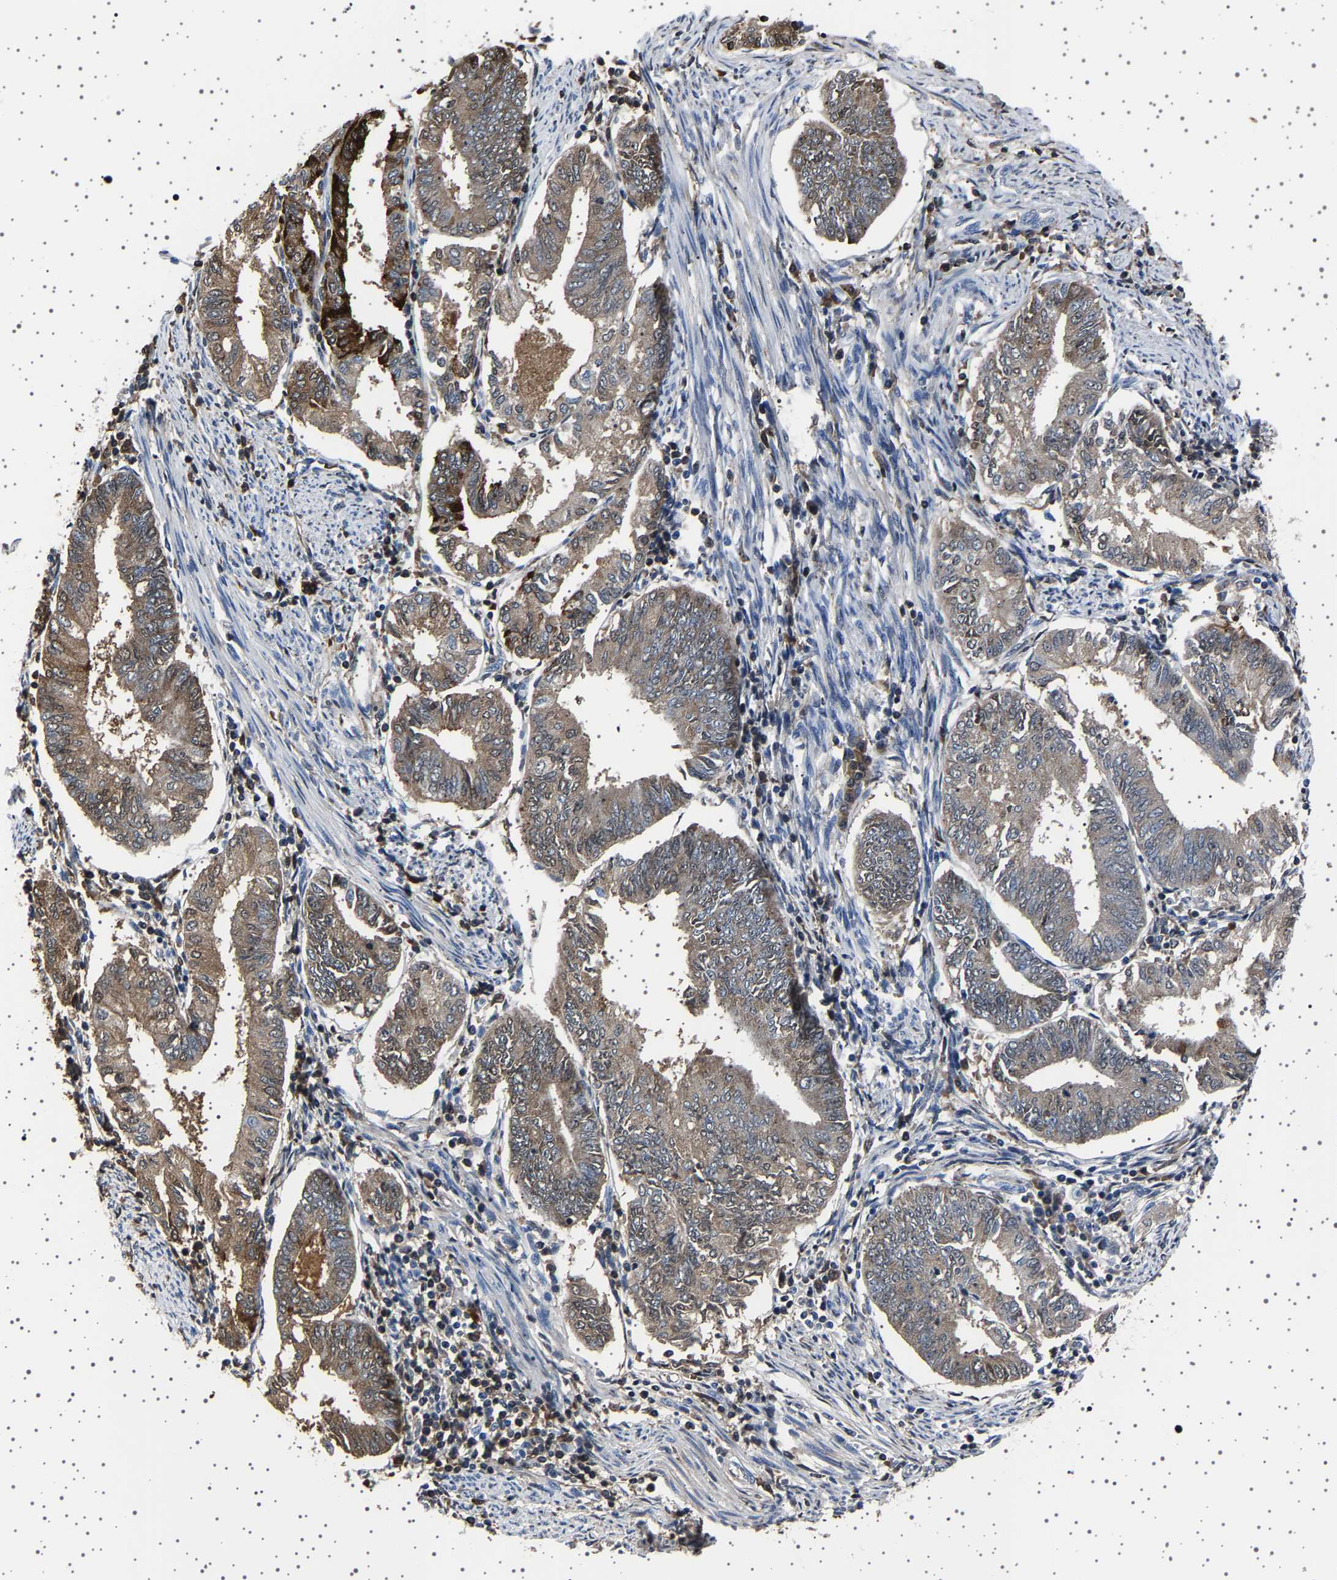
{"staining": {"intensity": "strong", "quantity": "25%-75%", "location": "cytoplasmic/membranous"}, "tissue": "endometrial cancer", "cell_type": "Tumor cells", "image_type": "cancer", "snomed": [{"axis": "morphology", "description": "Adenocarcinoma, NOS"}, {"axis": "topography", "description": "Endometrium"}], "caption": "Human adenocarcinoma (endometrial) stained for a protein (brown) shows strong cytoplasmic/membranous positive staining in about 25%-75% of tumor cells.", "gene": "TFF3", "patient": {"sex": "female", "age": 86}}